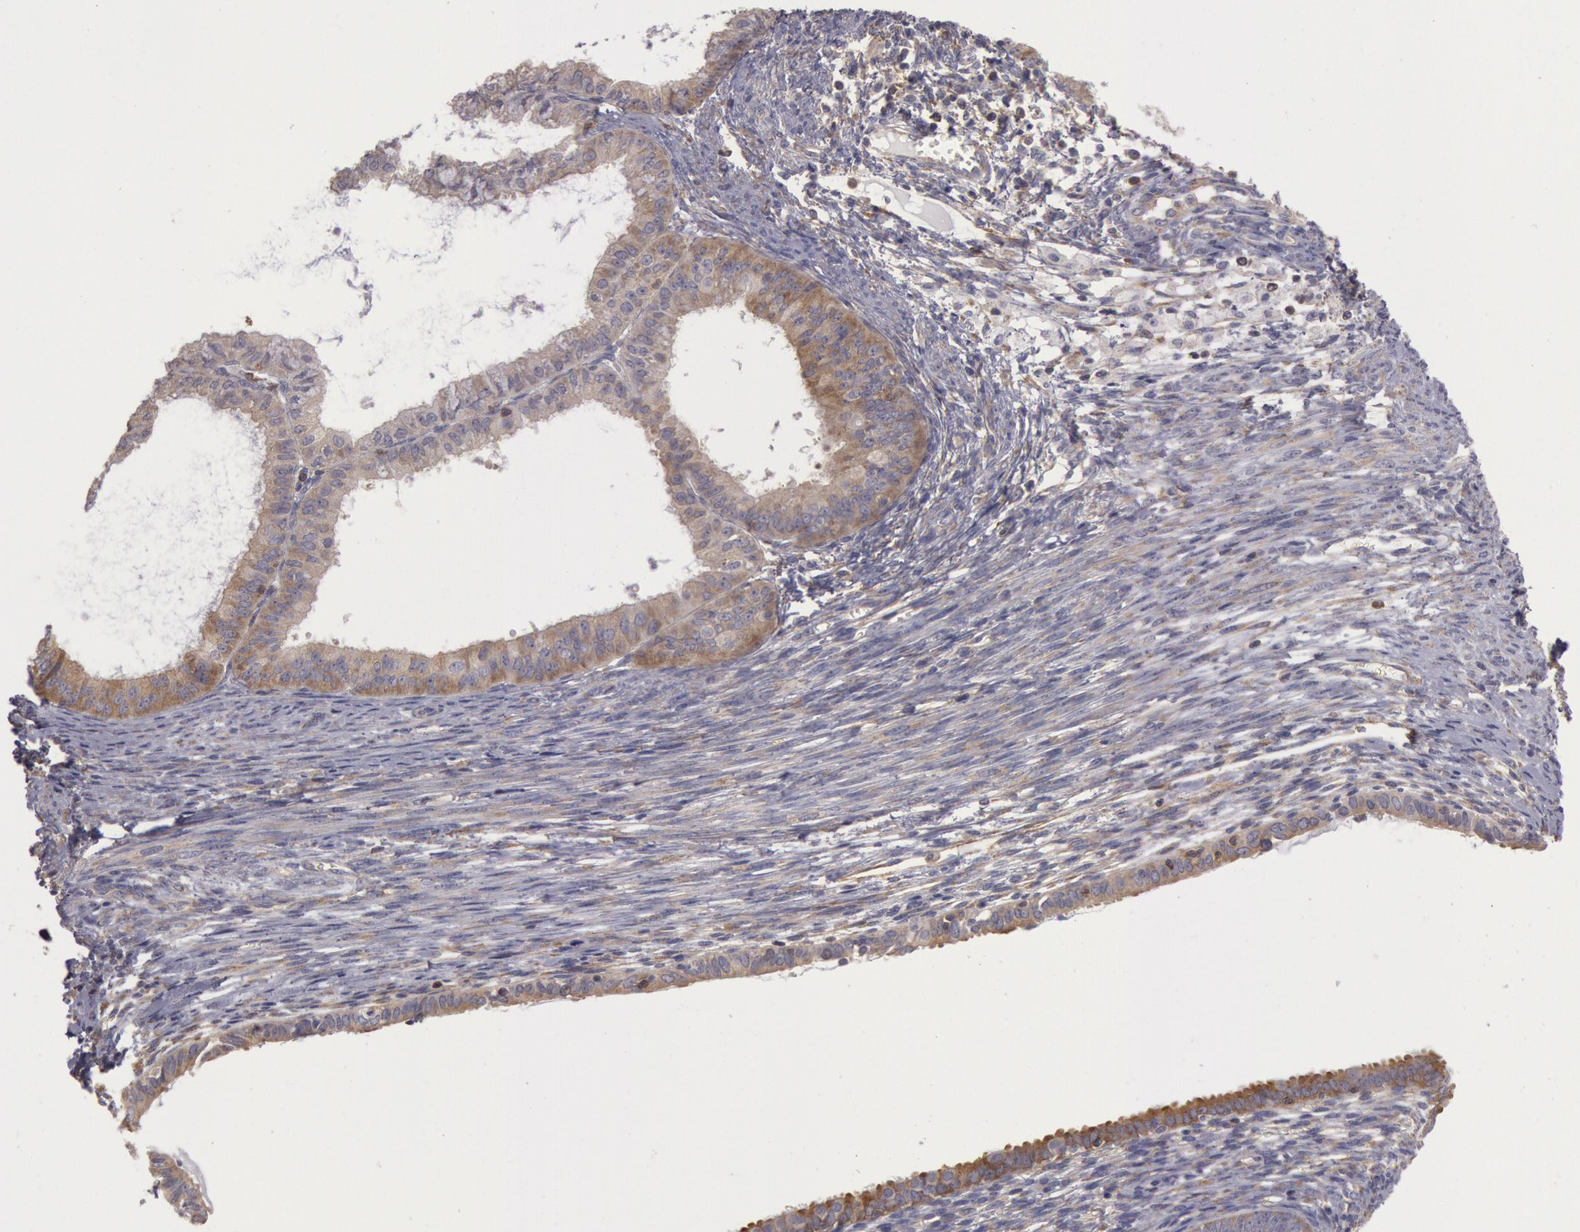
{"staining": {"intensity": "moderate", "quantity": ">75%", "location": "cytoplasmic/membranous"}, "tissue": "endometrial cancer", "cell_type": "Tumor cells", "image_type": "cancer", "snomed": [{"axis": "morphology", "description": "Adenocarcinoma, NOS"}, {"axis": "topography", "description": "Endometrium"}], "caption": "Immunohistochemistry (IHC) micrograph of endometrial adenocarcinoma stained for a protein (brown), which shows medium levels of moderate cytoplasmic/membranous staining in about >75% of tumor cells.", "gene": "NMT2", "patient": {"sex": "female", "age": 76}}